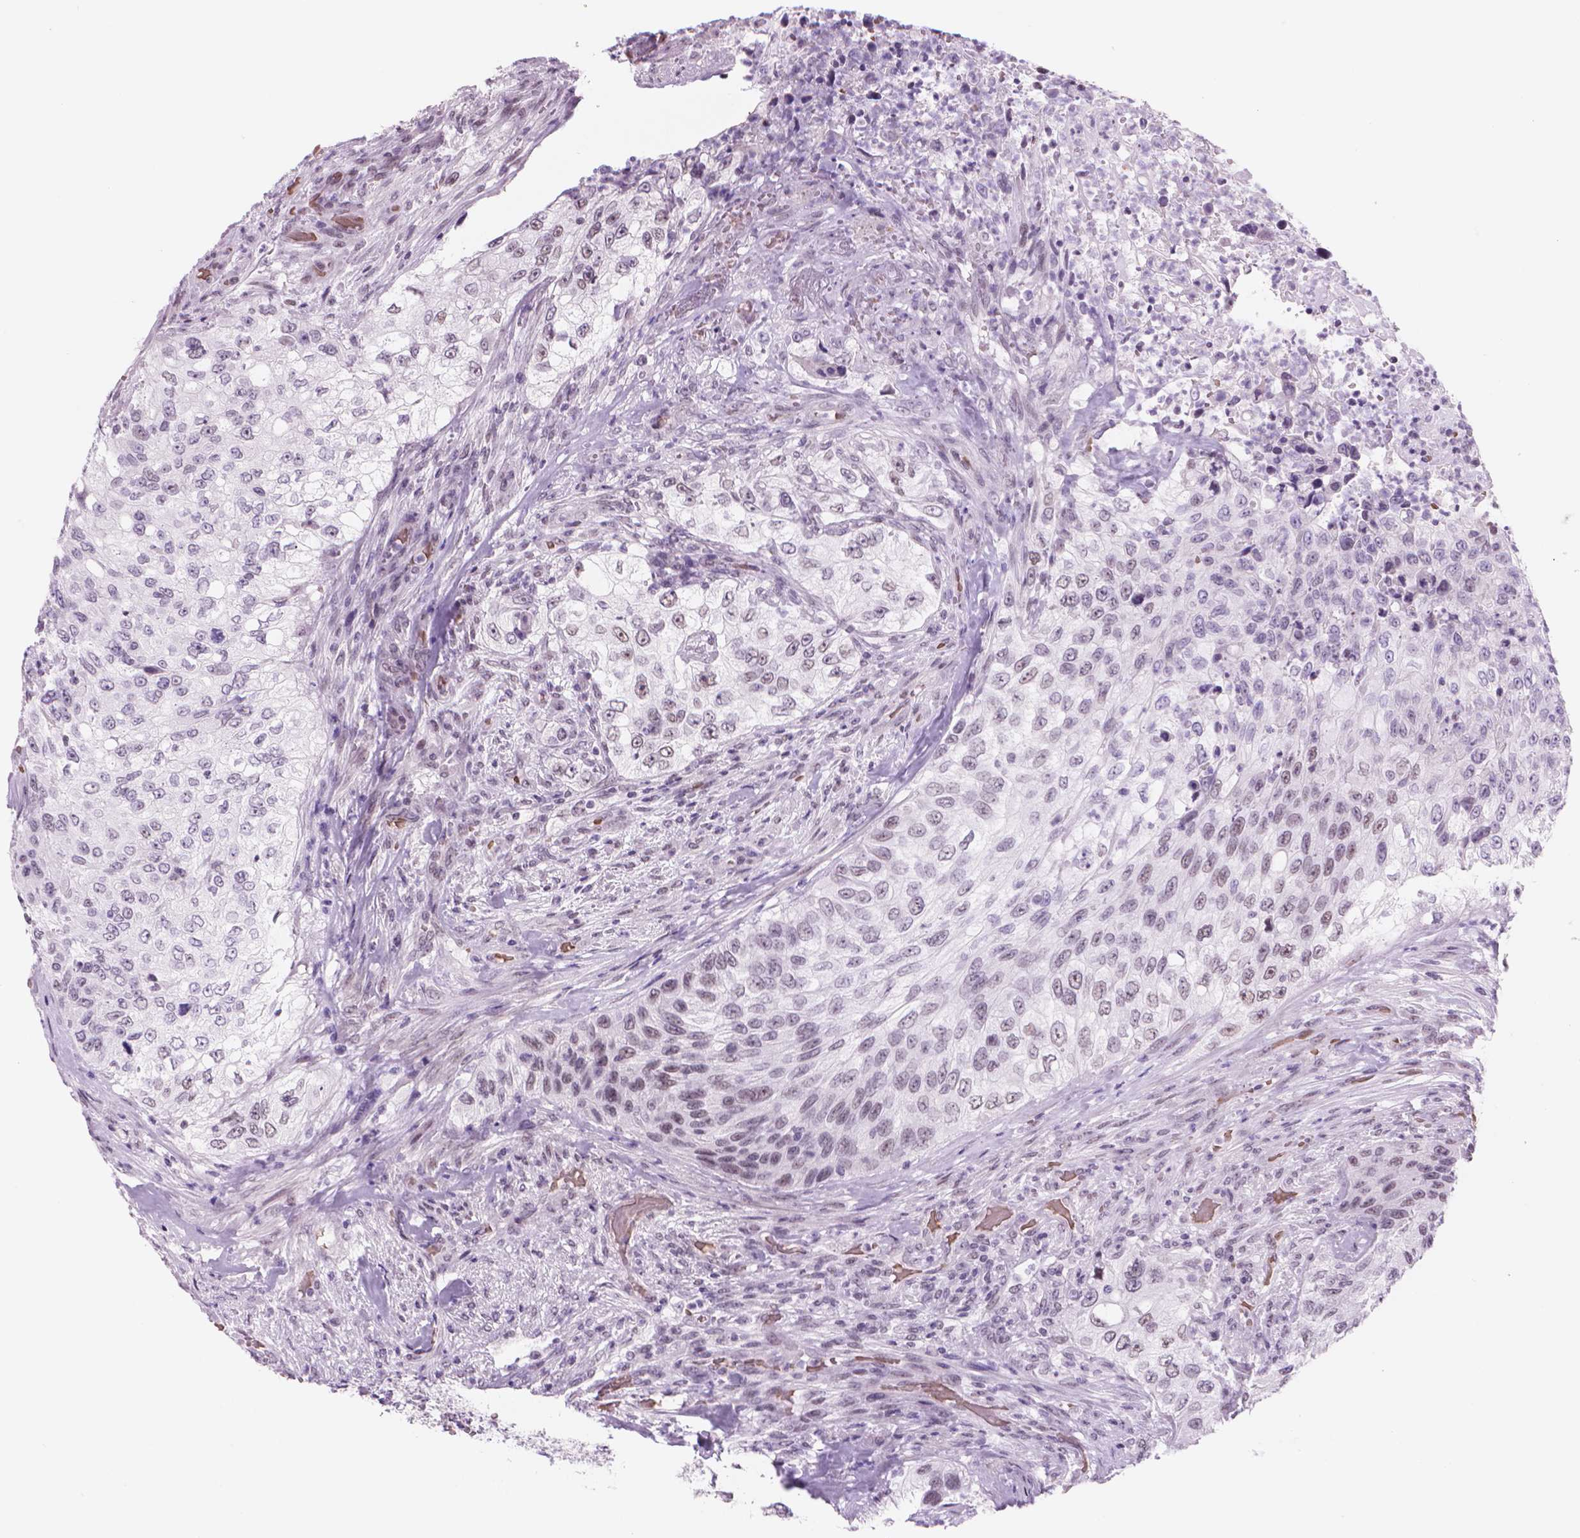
{"staining": {"intensity": "weak", "quantity": "25%-75%", "location": "nuclear"}, "tissue": "urothelial cancer", "cell_type": "Tumor cells", "image_type": "cancer", "snomed": [{"axis": "morphology", "description": "Urothelial carcinoma, High grade"}, {"axis": "topography", "description": "Urinary bladder"}], "caption": "Brown immunohistochemical staining in human urothelial carcinoma (high-grade) demonstrates weak nuclear staining in about 25%-75% of tumor cells. (Brightfield microscopy of DAB IHC at high magnification).", "gene": "POLR3D", "patient": {"sex": "female", "age": 60}}